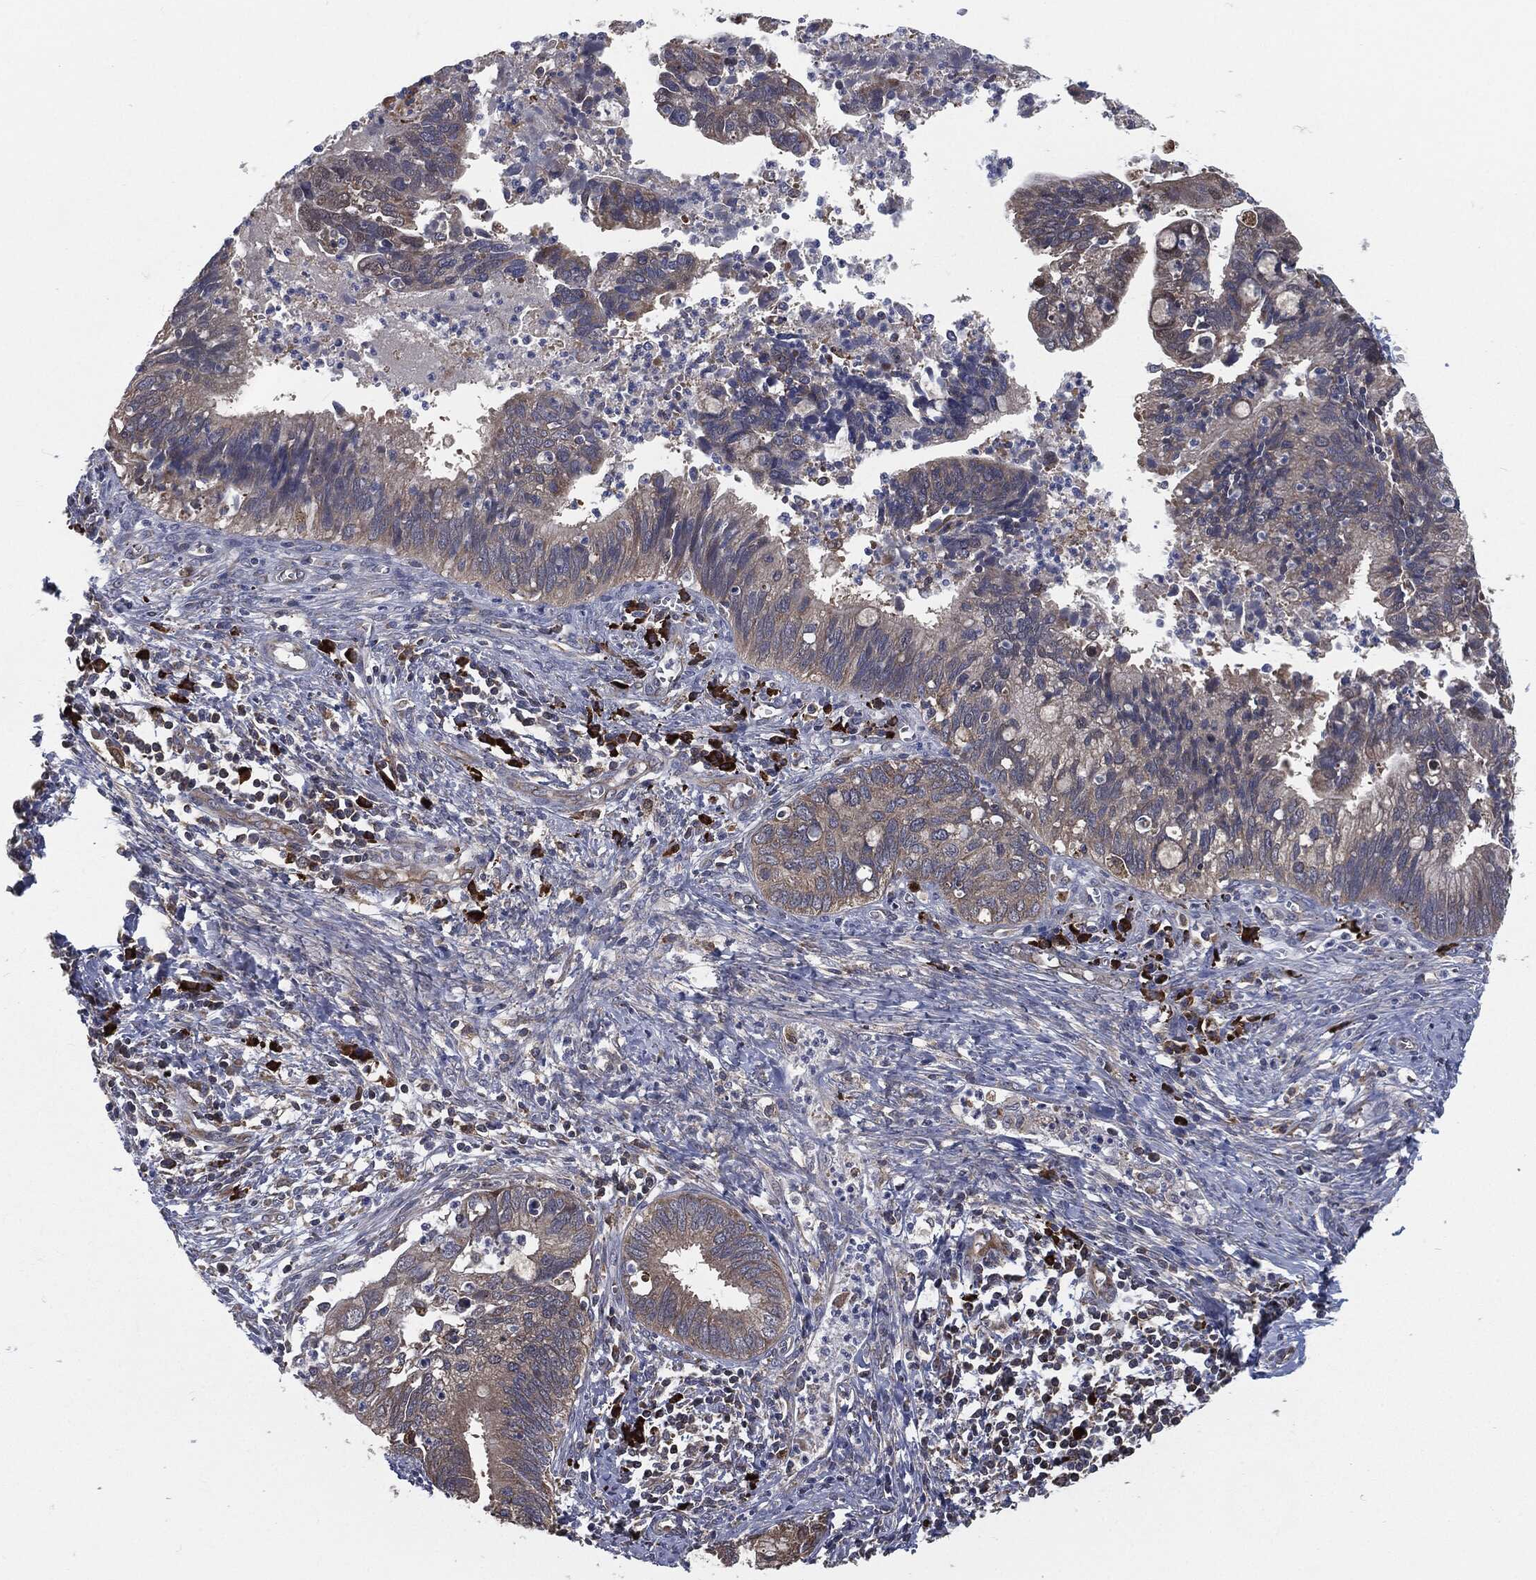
{"staining": {"intensity": "weak", "quantity": "<25%", "location": "cytoplasmic/membranous"}, "tissue": "cervical cancer", "cell_type": "Tumor cells", "image_type": "cancer", "snomed": [{"axis": "morphology", "description": "Adenocarcinoma, NOS"}, {"axis": "topography", "description": "Cervix"}], "caption": "A high-resolution micrograph shows immunohistochemistry staining of cervical adenocarcinoma, which displays no significant expression in tumor cells.", "gene": "PRDX4", "patient": {"sex": "female", "age": 42}}